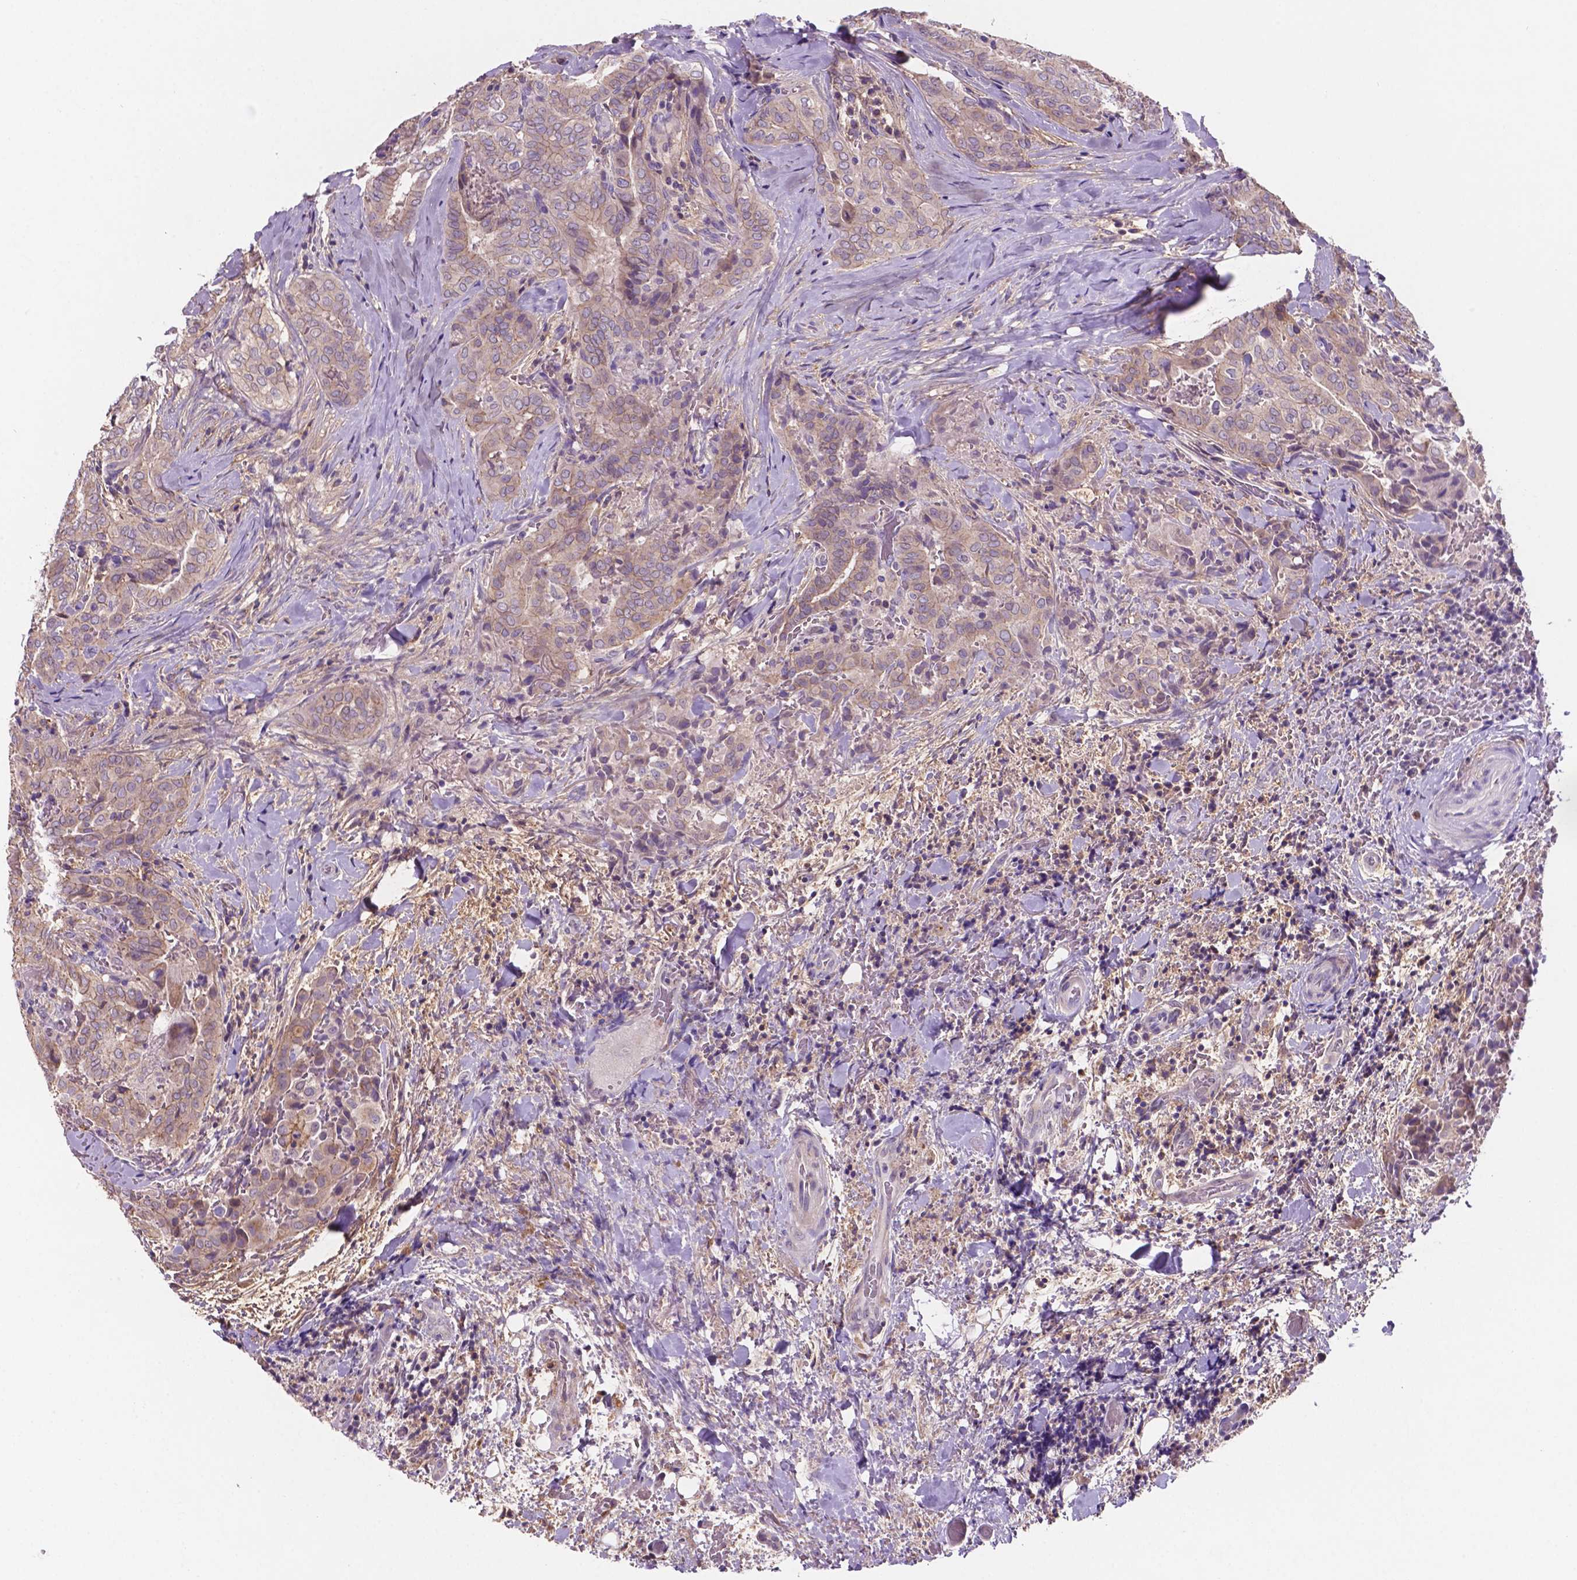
{"staining": {"intensity": "weak", "quantity": "<25%", "location": "cytoplasmic/membranous"}, "tissue": "thyroid cancer", "cell_type": "Tumor cells", "image_type": "cancer", "snomed": [{"axis": "morphology", "description": "Papillary adenocarcinoma, NOS"}, {"axis": "topography", "description": "Thyroid gland"}], "caption": "Immunohistochemistry (IHC) micrograph of neoplastic tissue: human thyroid cancer stained with DAB (3,3'-diaminobenzidine) exhibits no significant protein positivity in tumor cells.", "gene": "MKRN2OS", "patient": {"sex": "female", "age": 61}}